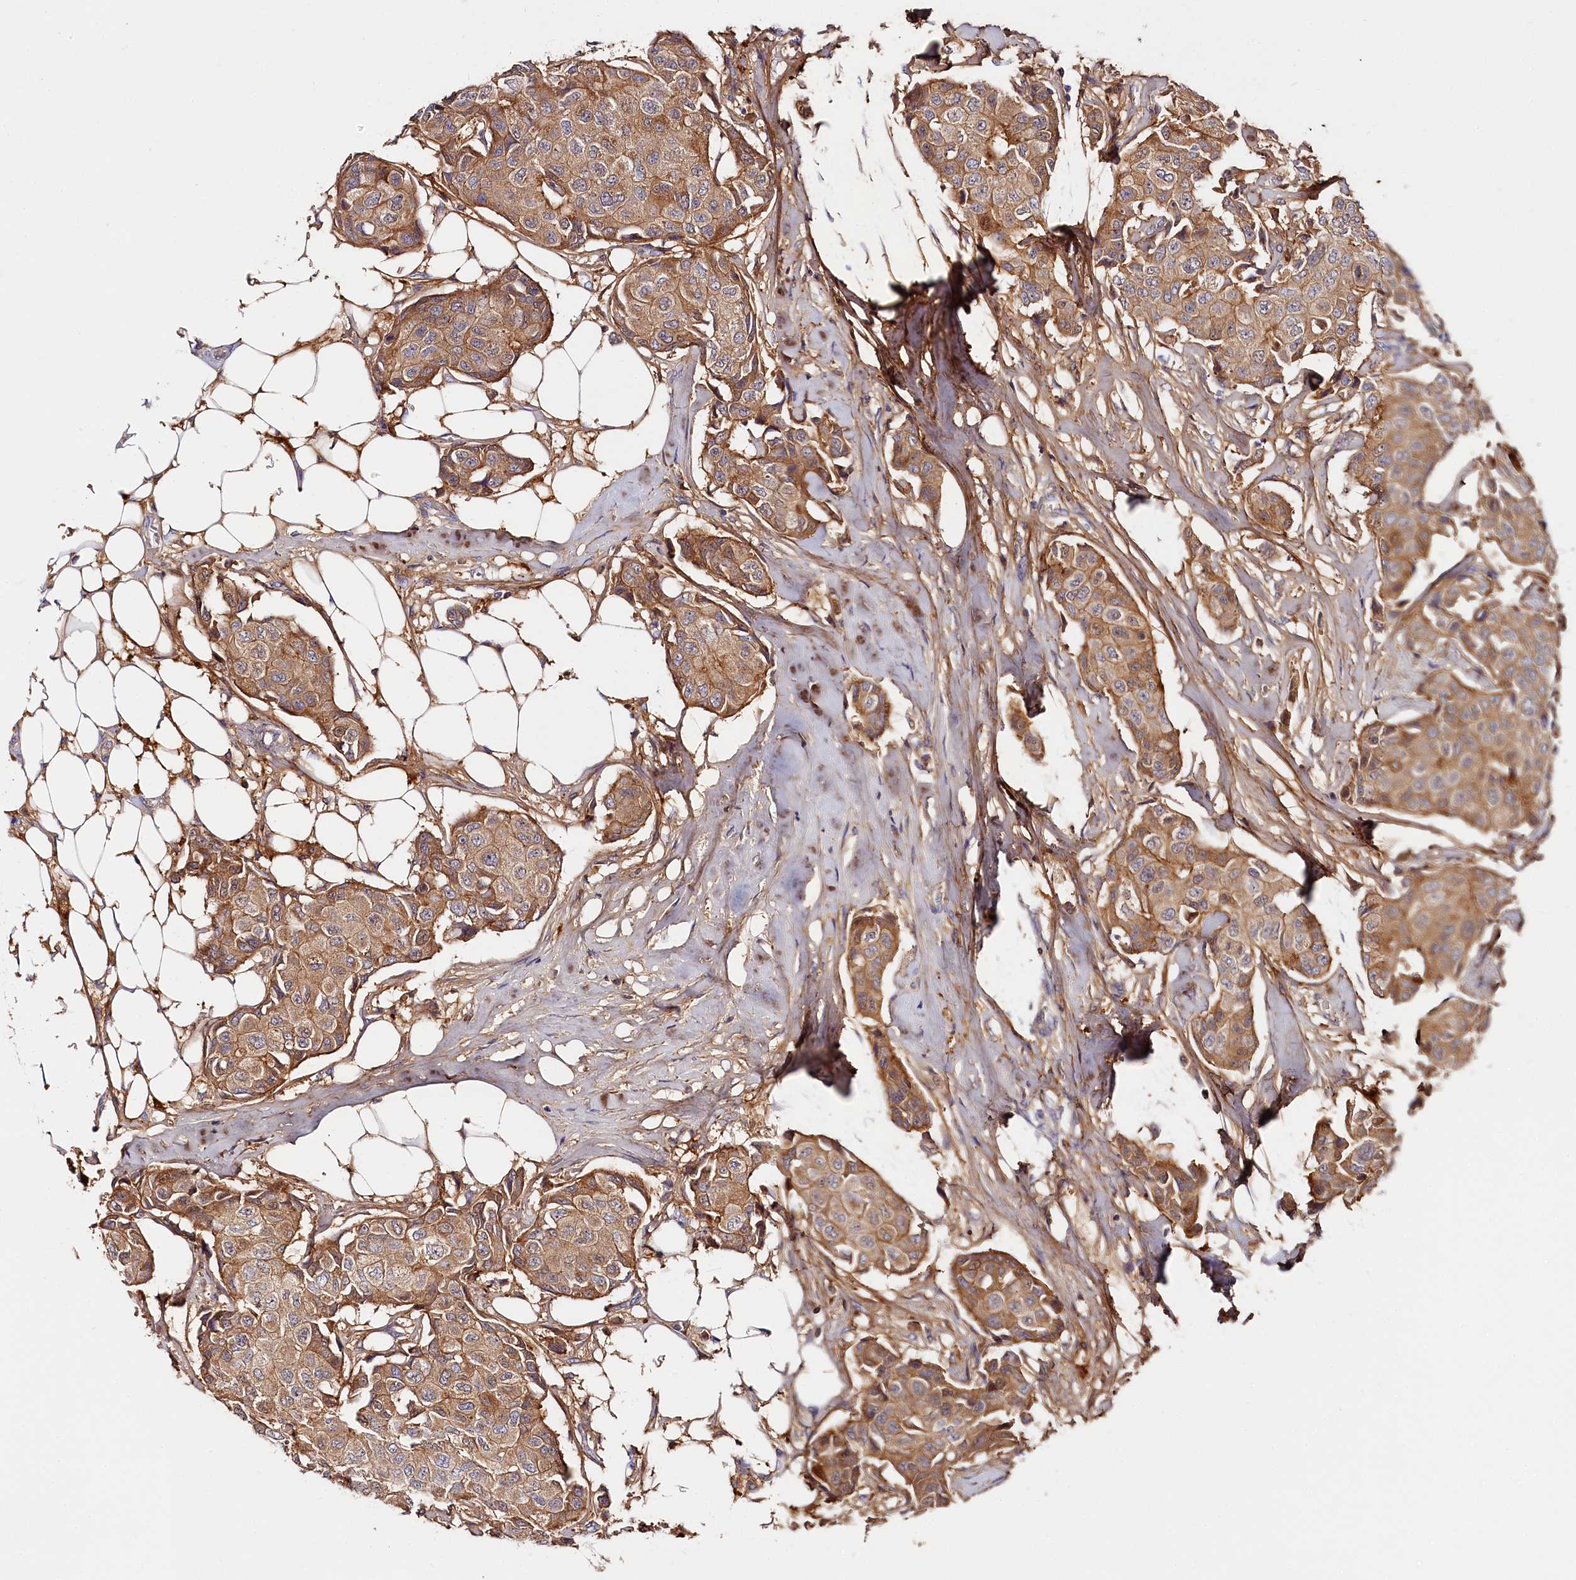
{"staining": {"intensity": "moderate", "quantity": ">75%", "location": "cytoplasmic/membranous"}, "tissue": "breast cancer", "cell_type": "Tumor cells", "image_type": "cancer", "snomed": [{"axis": "morphology", "description": "Duct carcinoma"}, {"axis": "topography", "description": "Breast"}], "caption": "About >75% of tumor cells in human breast intraductal carcinoma display moderate cytoplasmic/membranous protein expression as visualized by brown immunohistochemical staining.", "gene": "KATNB1", "patient": {"sex": "female", "age": 80}}